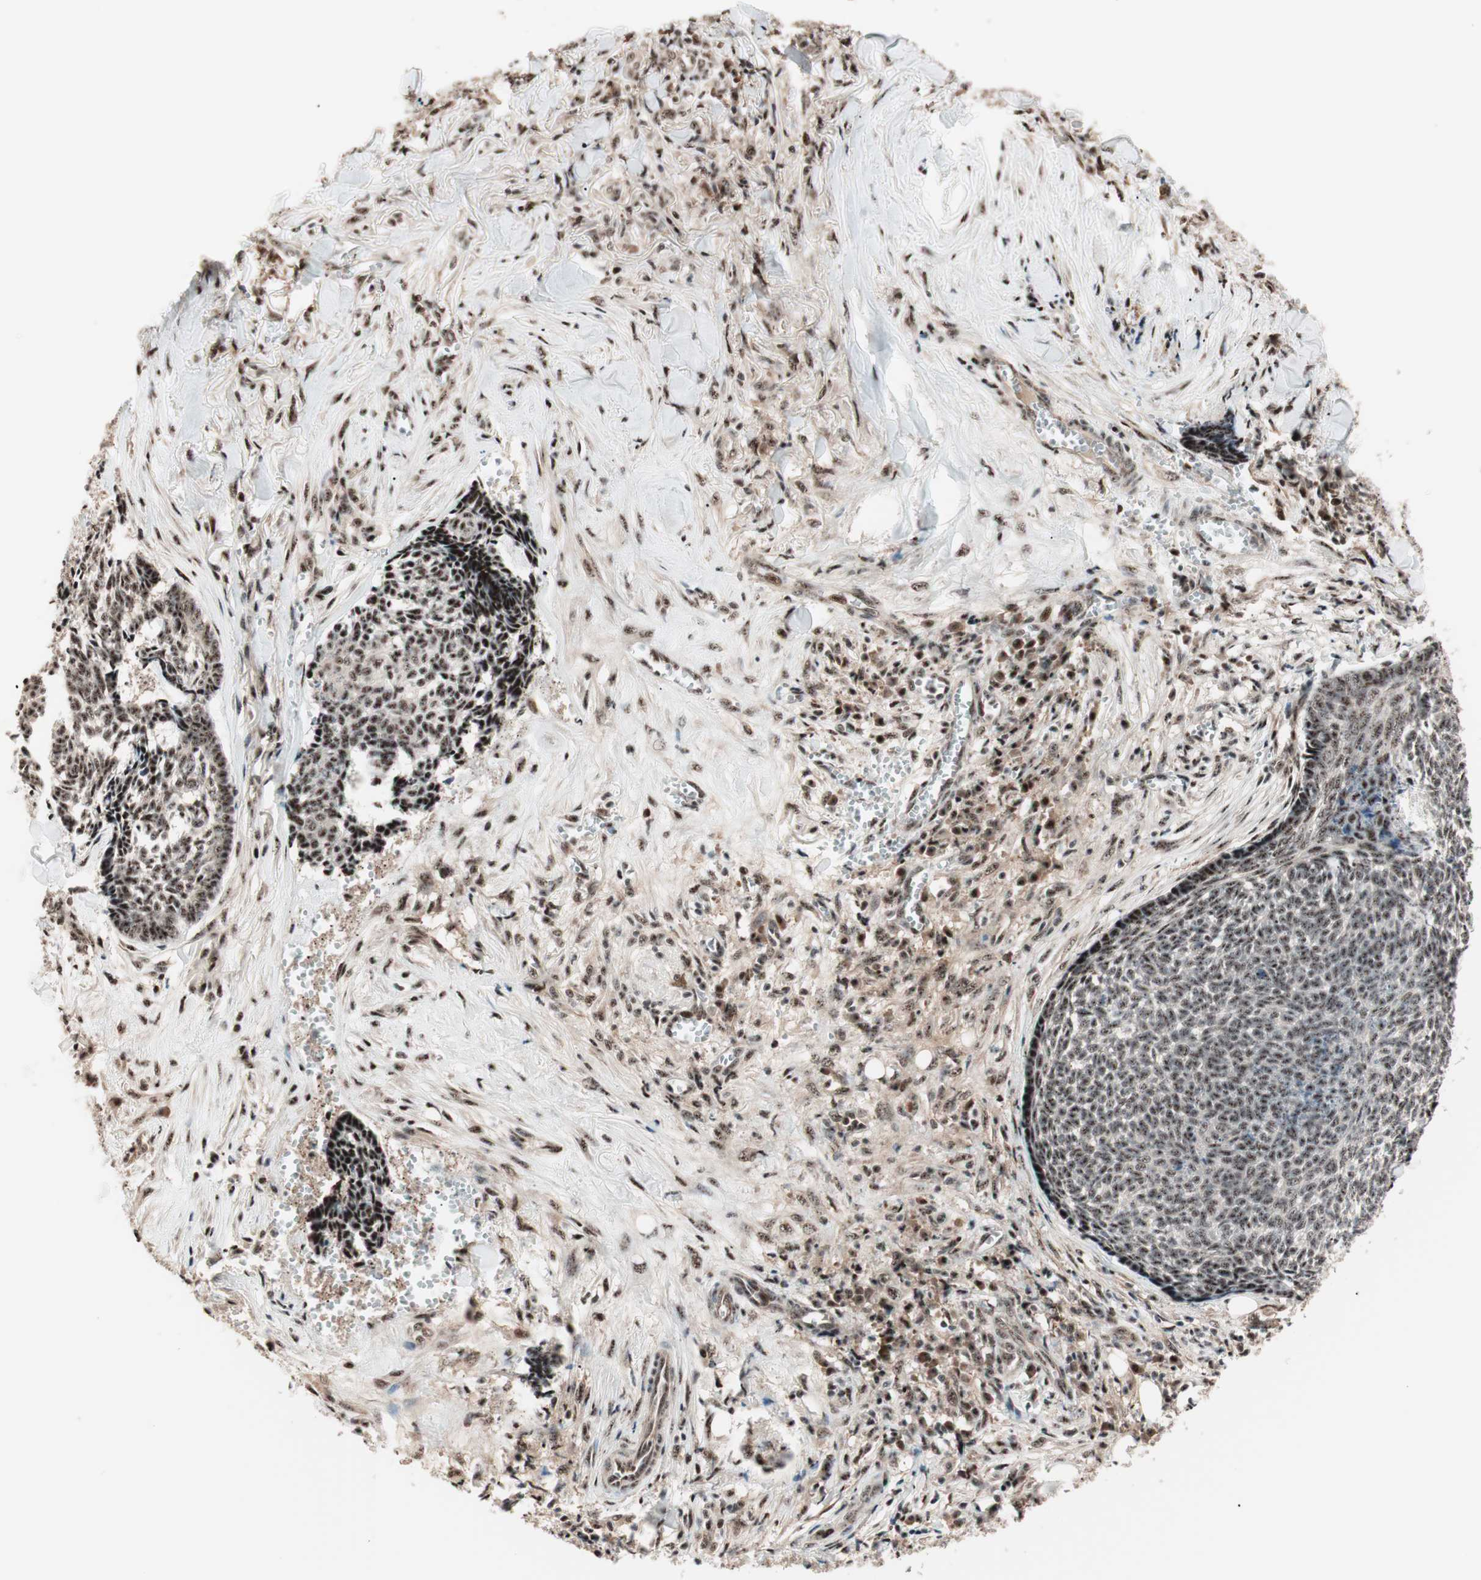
{"staining": {"intensity": "moderate", "quantity": ">75%", "location": "nuclear"}, "tissue": "skin cancer", "cell_type": "Tumor cells", "image_type": "cancer", "snomed": [{"axis": "morphology", "description": "Basal cell carcinoma"}, {"axis": "topography", "description": "Skin"}], "caption": "The micrograph displays a brown stain indicating the presence of a protein in the nuclear of tumor cells in skin cancer.", "gene": "NR5A2", "patient": {"sex": "male", "age": 84}}